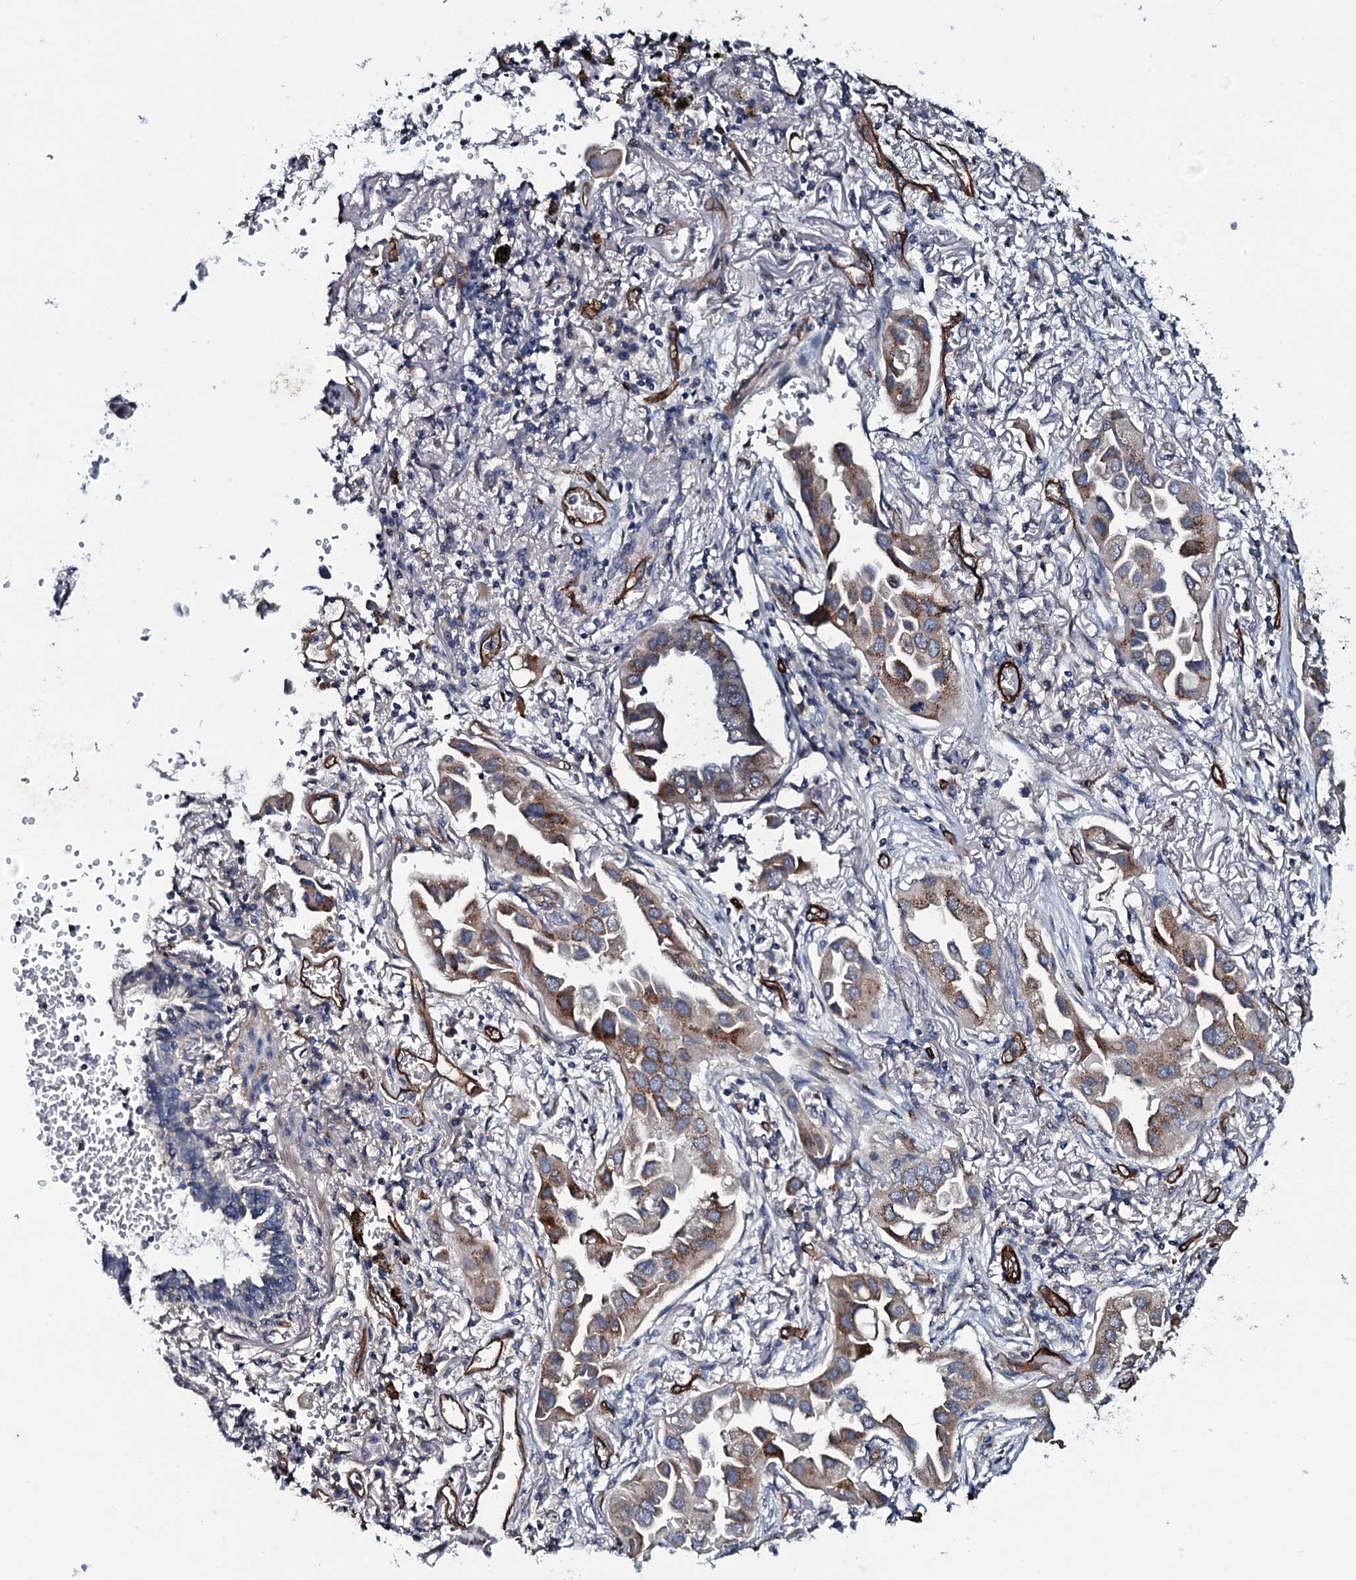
{"staining": {"intensity": "moderate", "quantity": "25%-75%", "location": "cytoplasmic/membranous"}, "tissue": "lung cancer", "cell_type": "Tumor cells", "image_type": "cancer", "snomed": [{"axis": "morphology", "description": "Adenocarcinoma, NOS"}, {"axis": "topography", "description": "Lung"}], "caption": "This histopathology image displays immunohistochemistry (IHC) staining of human lung adenocarcinoma, with medium moderate cytoplasmic/membranous positivity in approximately 25%-75% of tumor cells.", "gene": "CLEC14A", "patient": {"sex": "female", "age": 76}}